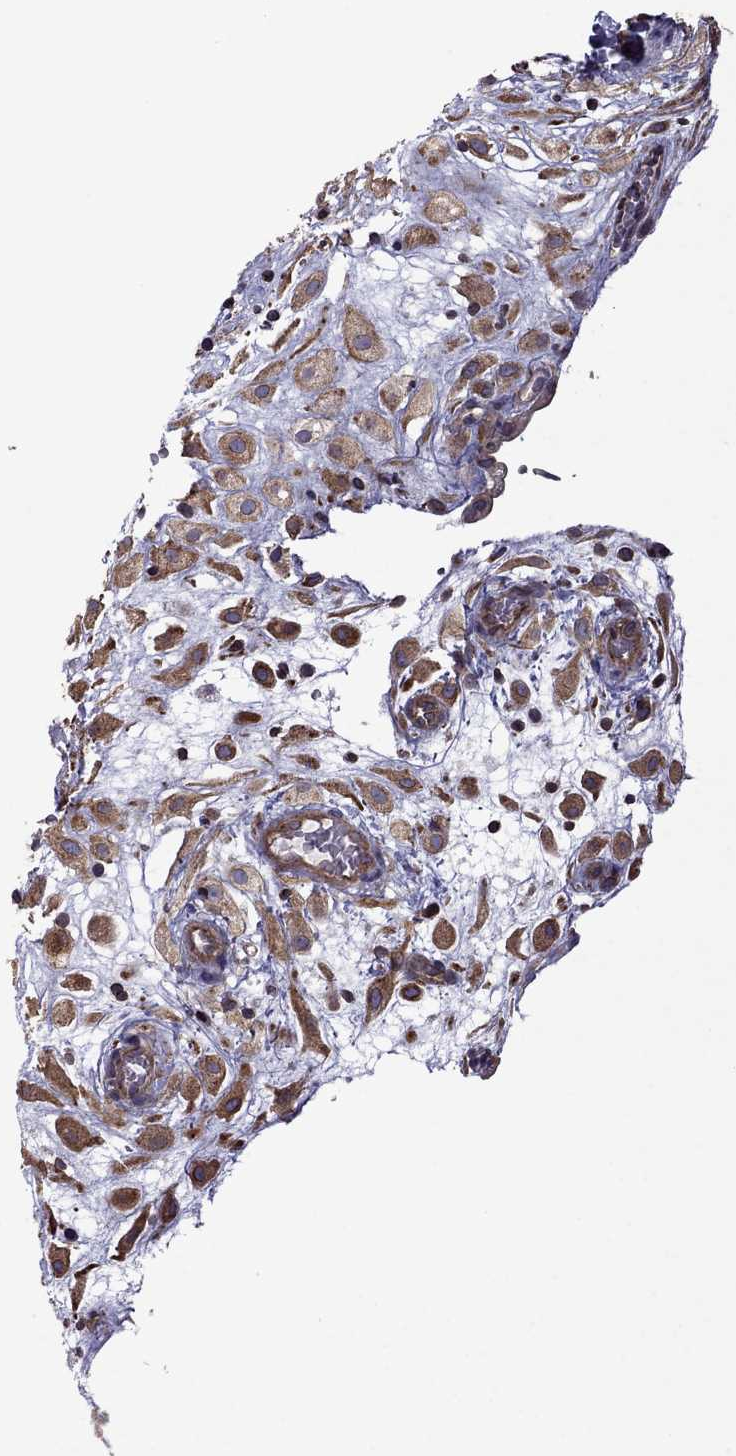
{"staining": {"intensity": "strong", "quantity": ">75%", "location": "cytoplasmic/membranous"}, "tissue": "placenta", "cell_type": "Decidual cells", "image_type": "normal", "snomed": [{"axis": "morphology", "description": "Normal tissue, NOS"}, {"axis": "topography", "description": "Placenta"}], "caption": "Brown immunohistochemical staining in unremarkable placenta shows strong cytoplasmic/membranous positivity in about >75% of decidual cells.", "gene": "CDC42BPA", "patient": {"sex": "female", "age": 24}}